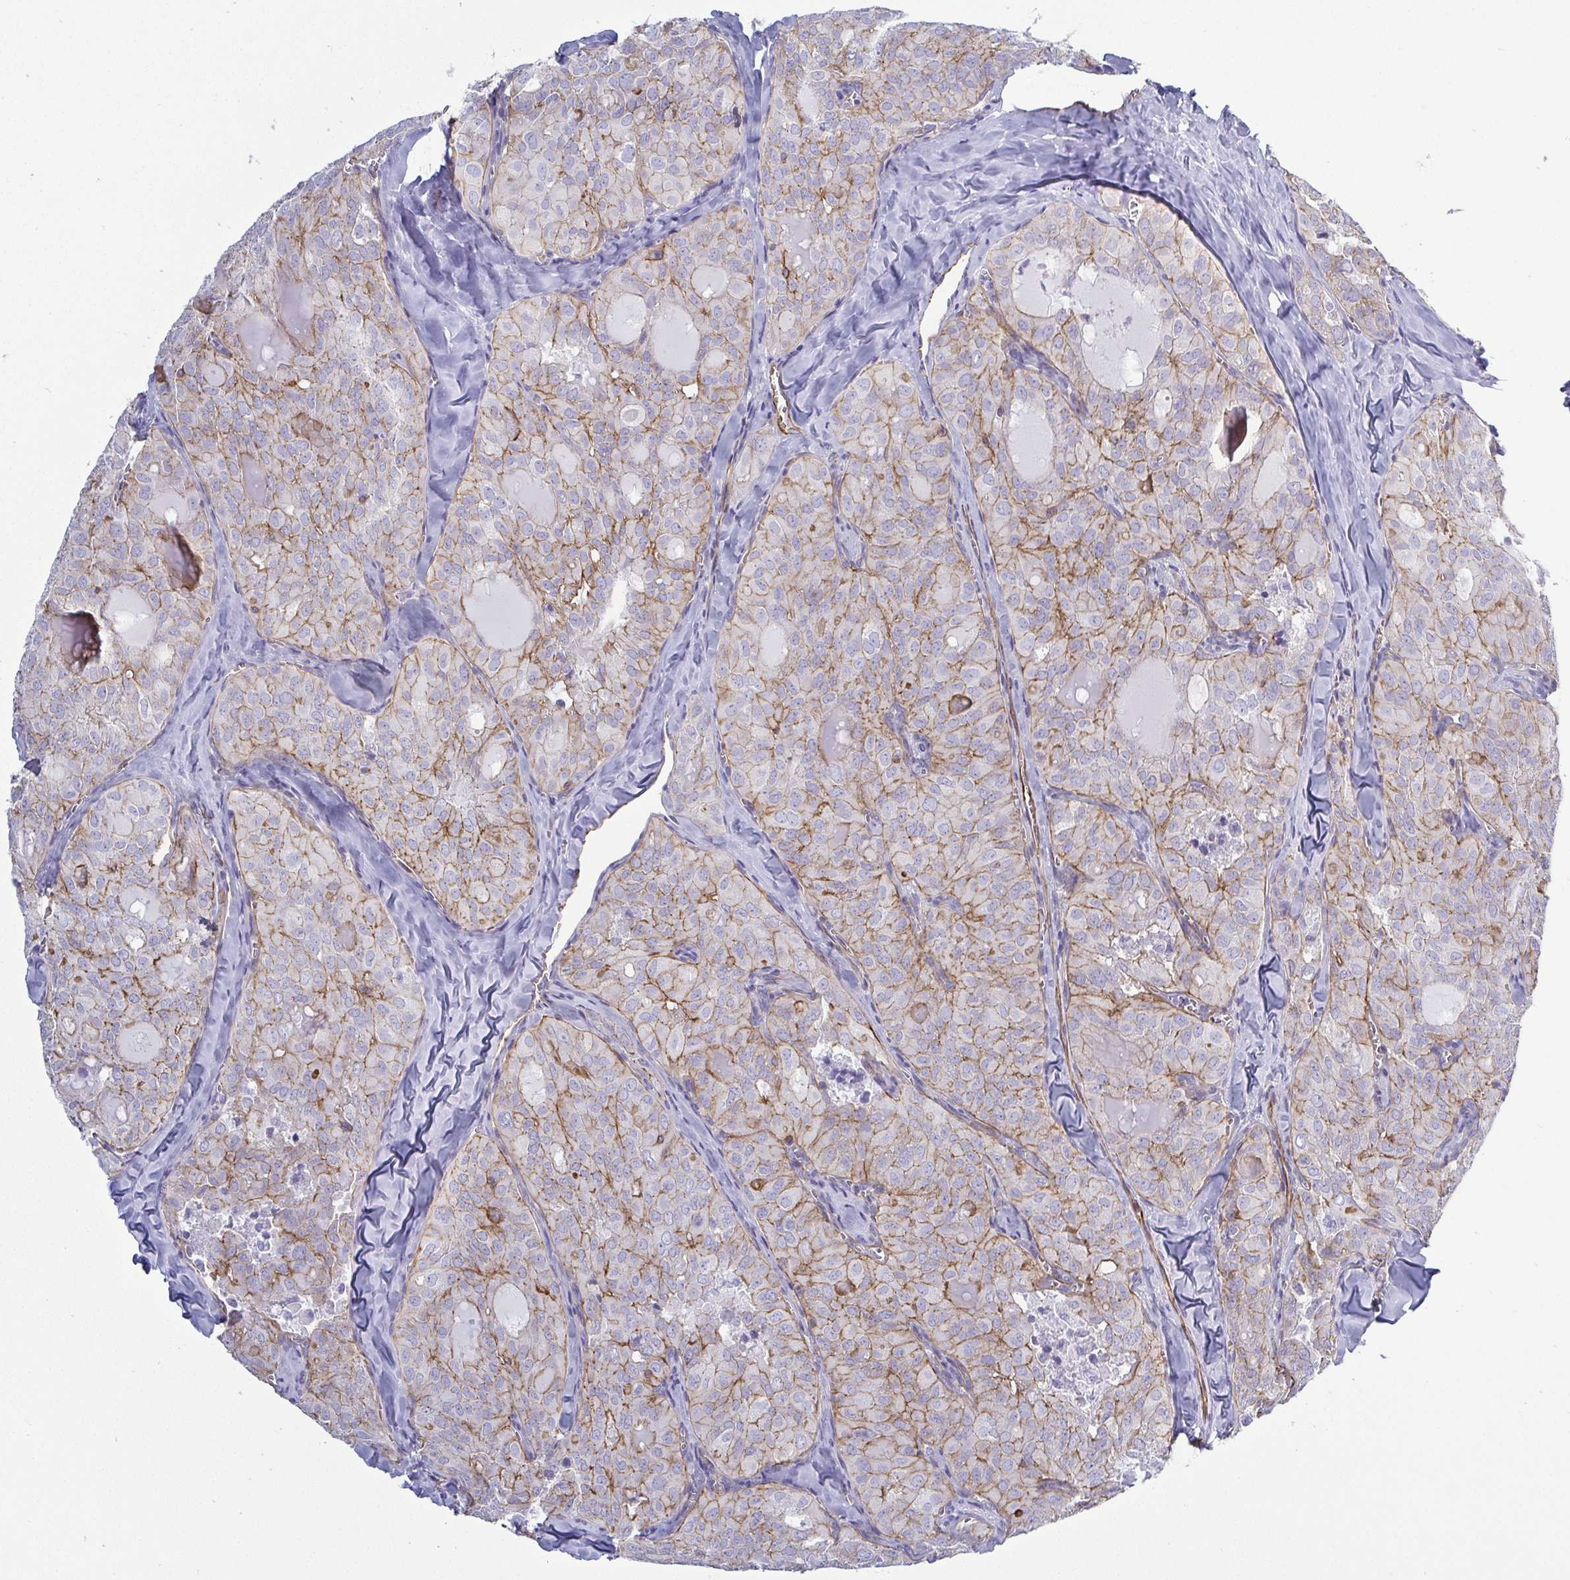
{"staining": {"intensity": "weak", "quantity": "25%-75%", "location": "cytoplasmic/membranous"}, "tissue": "thyroid cancer", "cell_type": "Tumor cells", "image_type": "cancer", "snomed": [{"axis": "morphology", "description": "Follicular adenoma carcinoma, NOS"}, {"axis": "topography", "description": "Thyroid gland"}], "caption": "A brown stain highlights weak cytoplasmic/membranous expression of a protein in thyroid cancer (follicular adenoma carcinoma) tumor cells.", "gene": "LIMA1", "patient": {"sex": "male", "age": 75}}